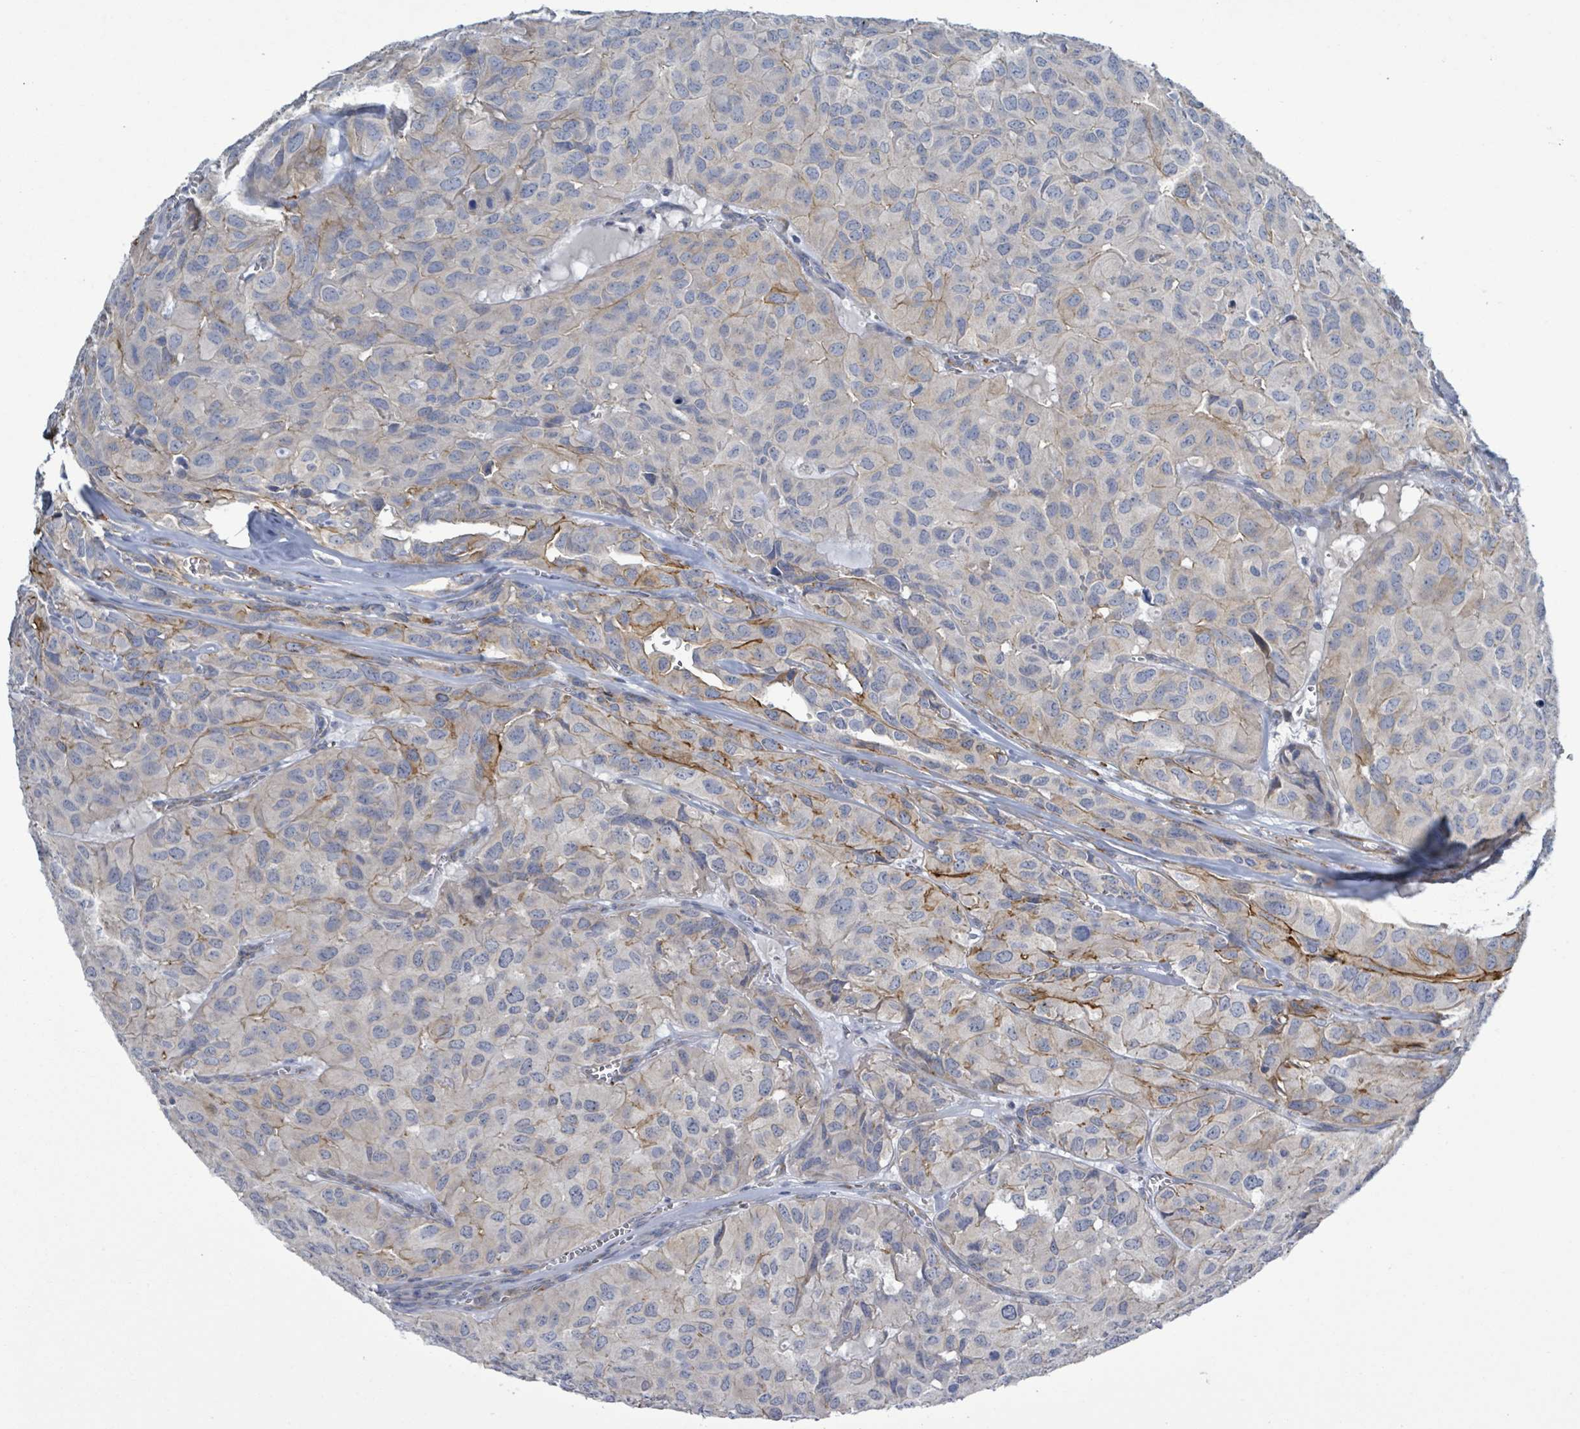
{"staining": {"intensity": "moderate", "quantity": "<25%", "location": "cytoplasmic/membranous"}, "tissue": "head and neck cancer", "cell_type": "Tumor cells", "image_type": "cancer", "snomed": [{"axis": "morphology", "description": "Adenocarcinoma, NOS"}, {"axis": "topography", "description": "Salivary gland, NOS"}, {"axis": "topography", "description": "Head-Neck"}], "caption": "Adenocarcinoma (head and neck) was stained to show a protein in brown. There is low levels of moderate cytoplasmic/membranous positivity in approximately <25% of tumor cells.", "gene": "DMRTC1B", "patient": {"sex": "female", "age": 76}}